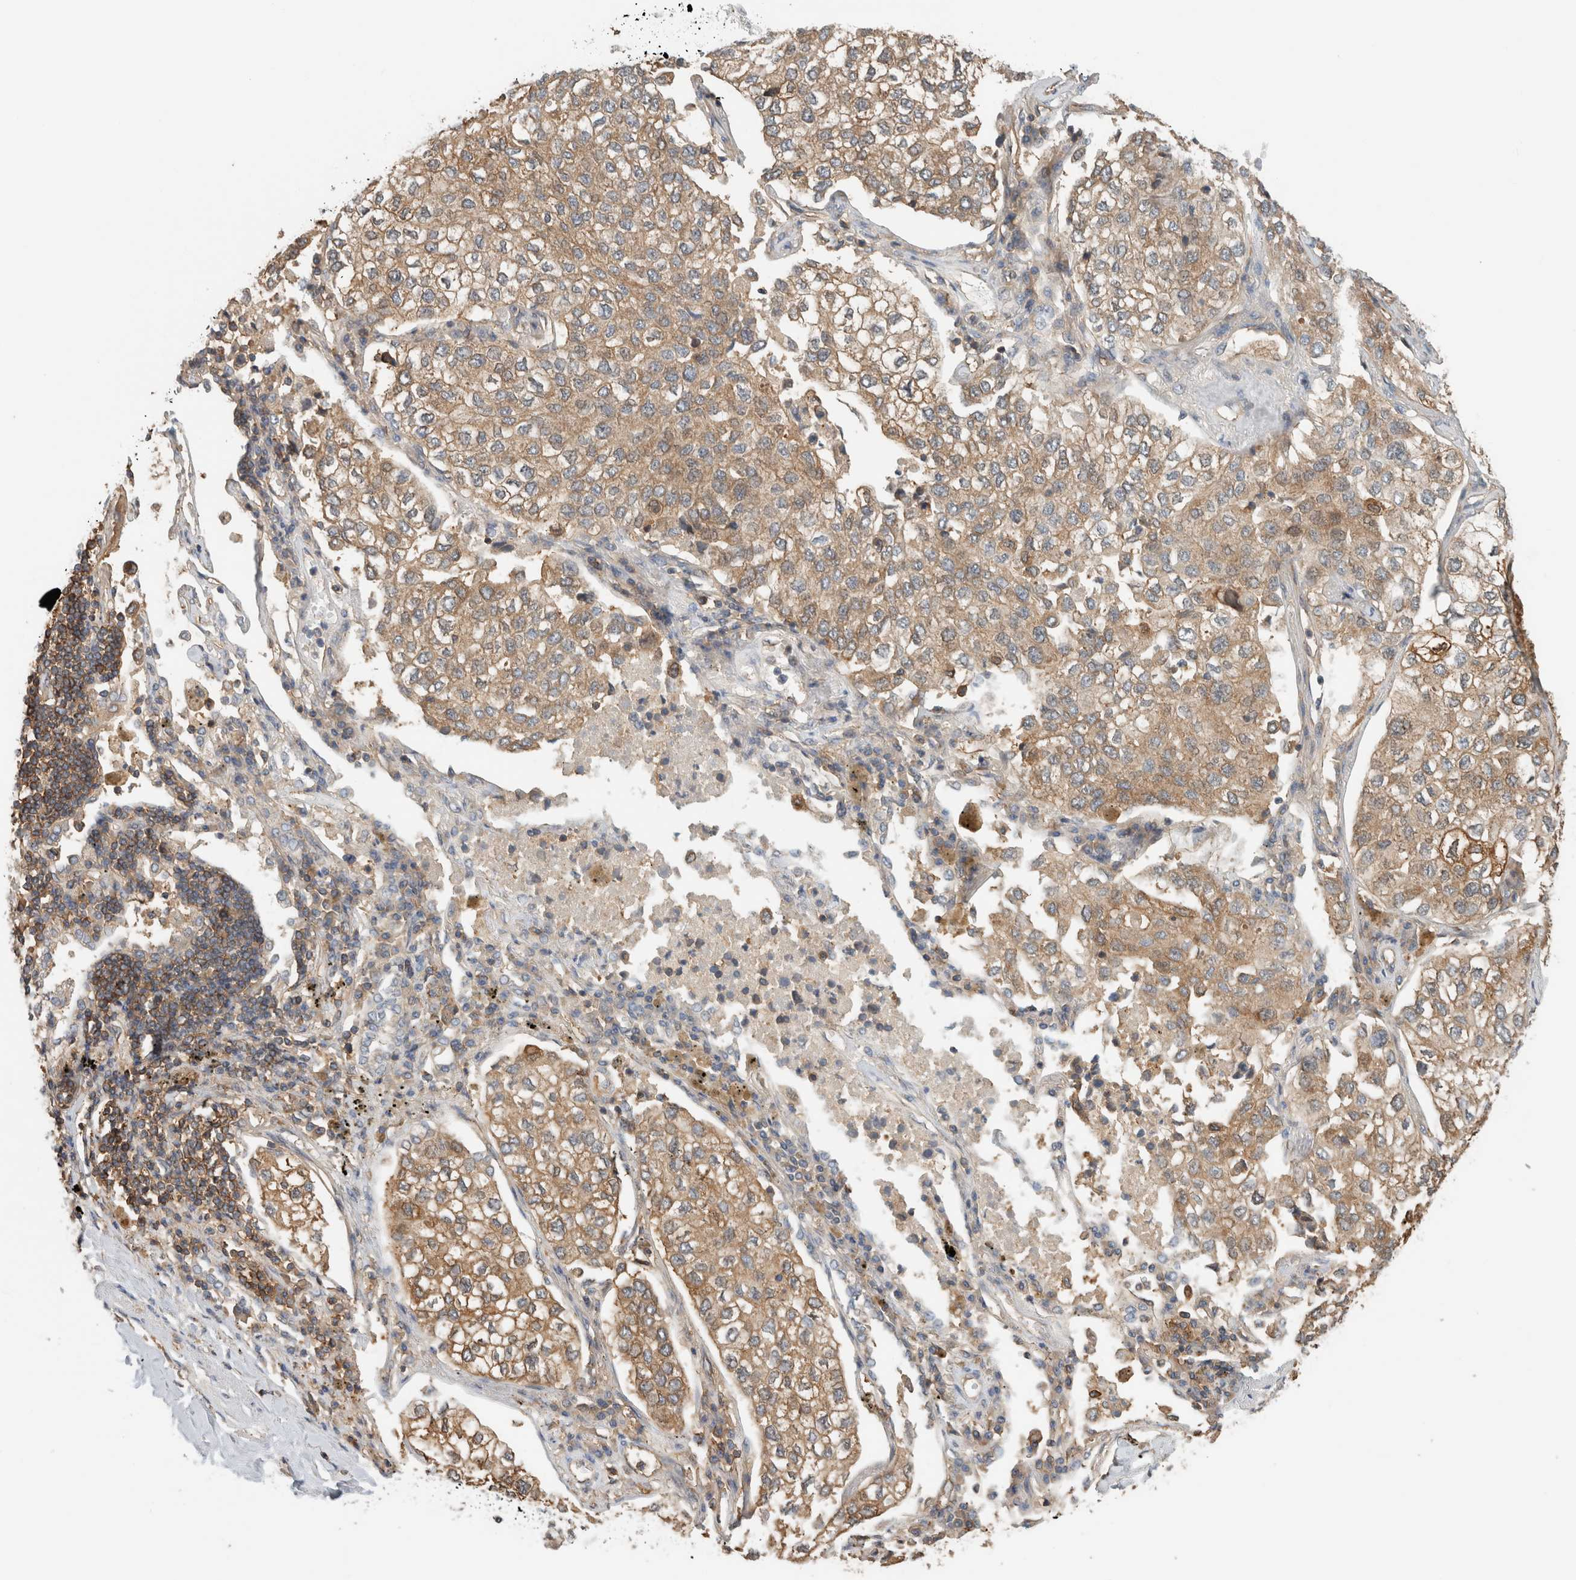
{"staining": {"intensity": "moderate", "quantity": ">75%", "location": "cytoplasmic/membranous"}, "tissue": "lung cancer", "cell_type": "Tumor cells", "image_type": "cancer", "snomed": [{"axis": "morphology", "description": "Adenocarcinoma, NOS"}, {"axis": "topography", "description": "Lung"}], "caption": "Adenocarcinoma (lung) stained with a protein marker exhibits moderate staining in tumor cells.", "gene": "PFDN4", "patient": {"sex": "male", "age": 63}}